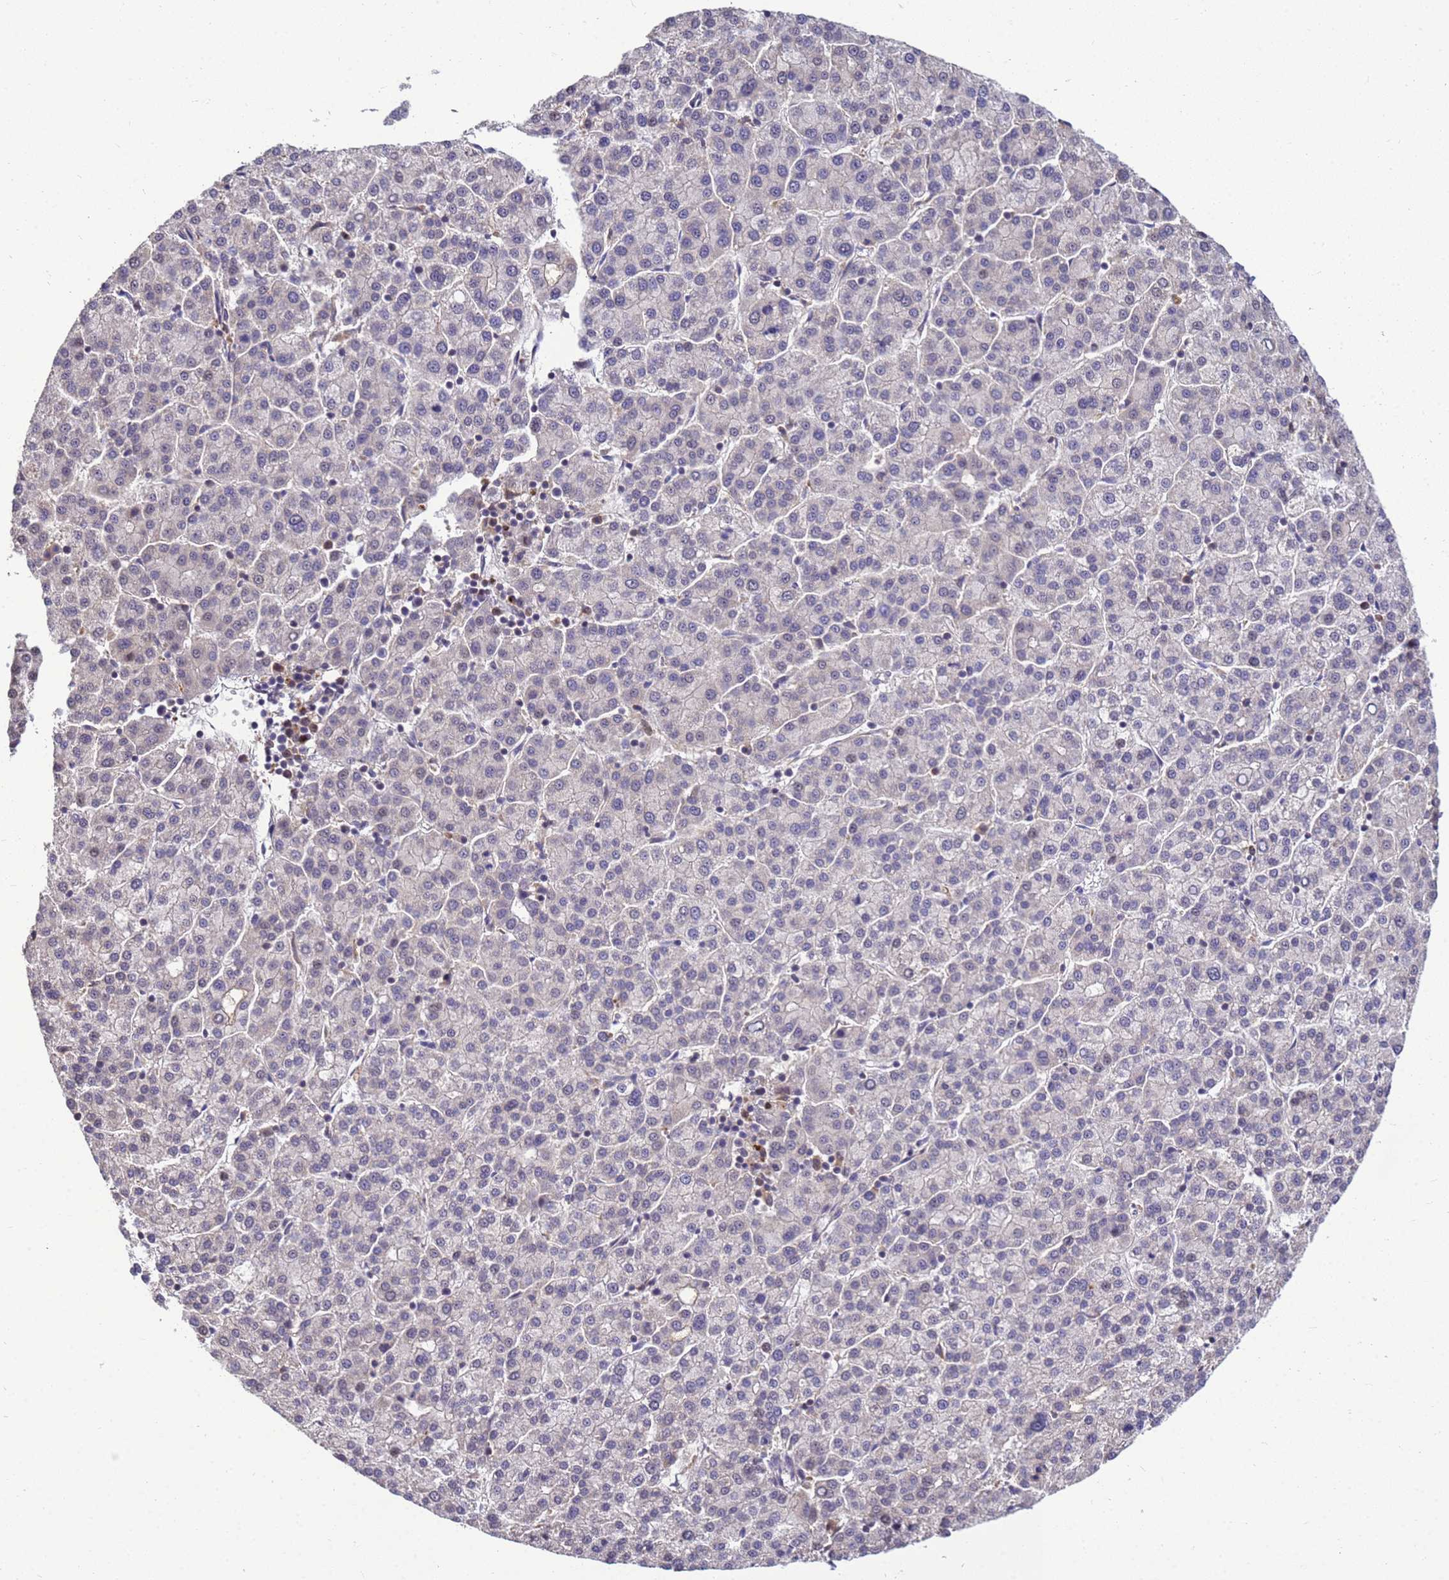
{"staining": {"intensity": "negative", "quantity": "none", "location": "none"}, "tissue": "liver cancer", "cell_type": "Tumor cells", "image_type": "cancer", "snomed": [{"axis": "morphology", "description": "Carcinoma, Hepatocellular, NOS"}, {"axis": "topography", "description": "Liver"}], "caption": "An immunohistochemistry image of hepatocellular carcinoma (liver) is shown. There is no staining in tumor cells of hepatocellular carcinoma (liver).", "gene": "TMEM74B", "patient": {"sex": "female", "age": 58}}